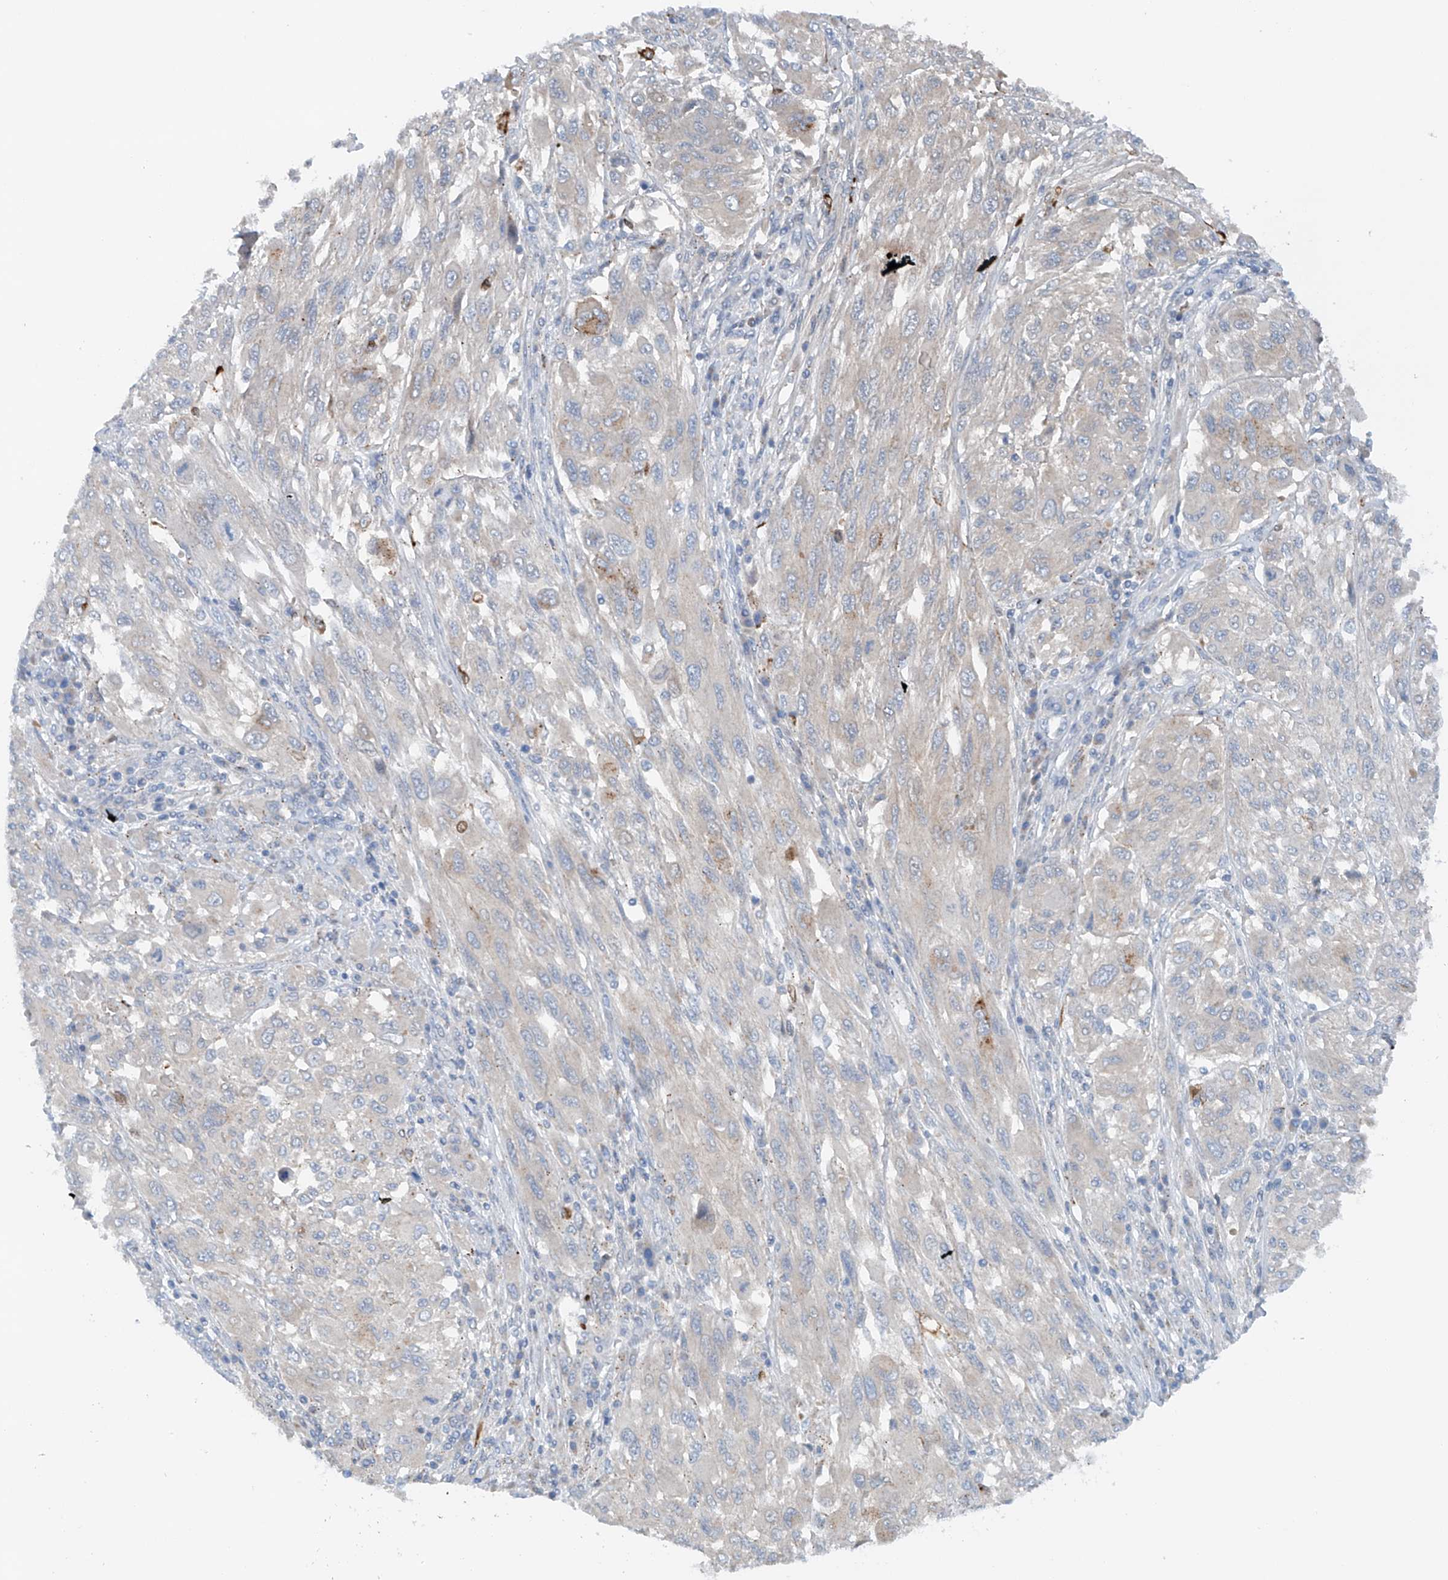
{"staining": {"intensity": "negative", "quantity": "none", "location": "none"}, "tissue": "melanoma", "cell_type": "Tumor cells", "image_type": "cancer", "snomed": [{"axis": "morphology", "description": "Malignant melanoma, NOS"}, {"axis": "topography", "description": "Skin"}], "caption": "This micrograph is of malignant melanoma stained with immunohistochemistry to label a protein in brown with the nuclei are counter-stained blue. There is no positivity in tumor cells.", "gene": "CEP85L", "patient": {"sex": "female", "age": 91}}